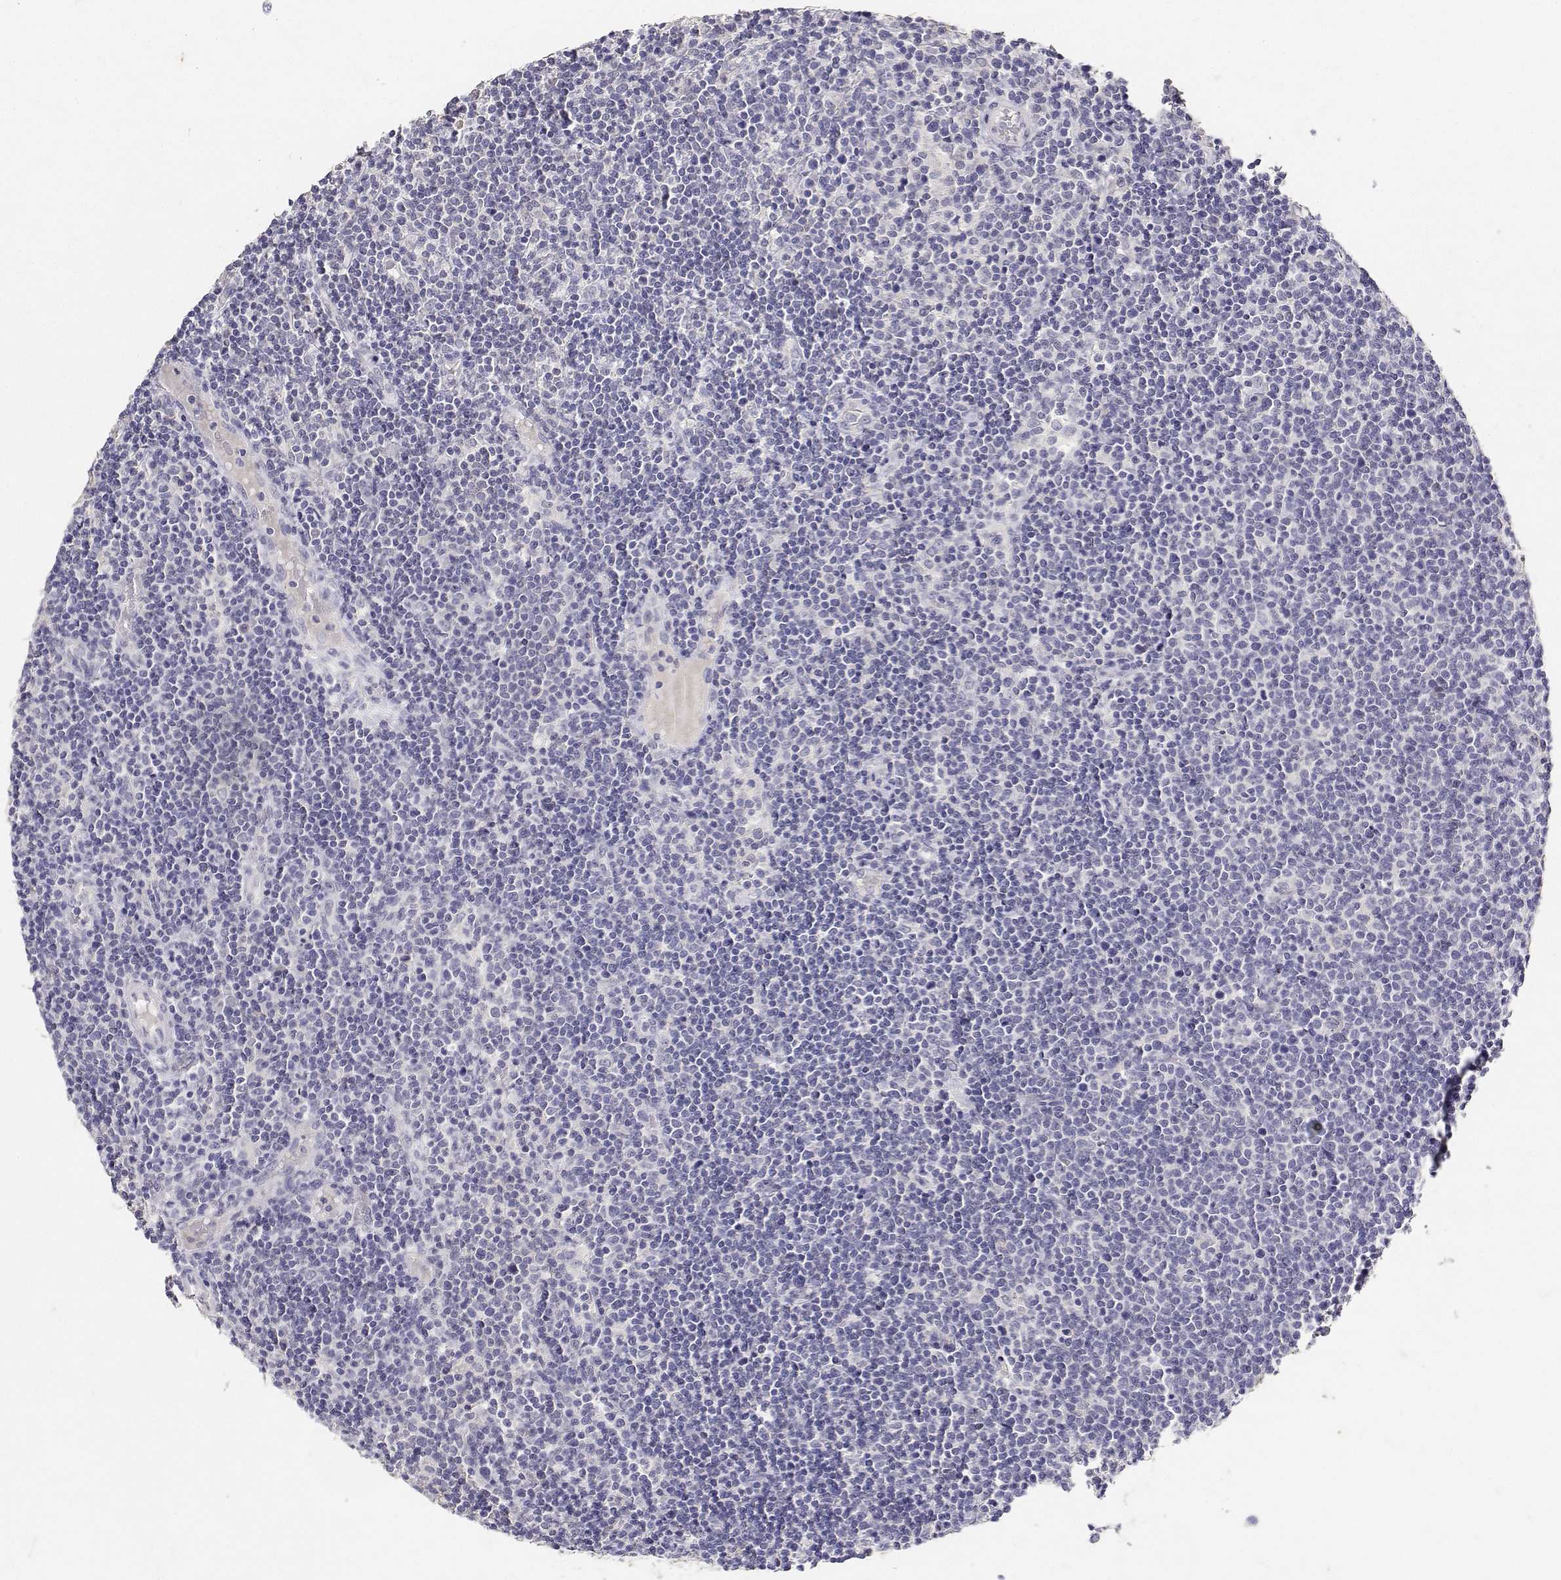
{"staining": {"intensity": "negative", "quantity": "none", "location": "none"}, "tissue": "lymphoma", "cell_type": "Tumor cells", "image_type": "cancer", "snomed": [{"axis": "morphology", "description": "Malignant lymphoma, non-Hodgkin's type, High grade"}, {"axis": "topography", "description": "Lymph node"}], "caption": "High magnification brightfield microscopy of malignant lymphoma, non-Hodgkin's type (high-grade) stained with DAB (brown) and counterstained with hematoxylin (blue): tumor cells show no significant expression.", "gene": "PAEP", "patient": {"sex": "male", "age": 61}}